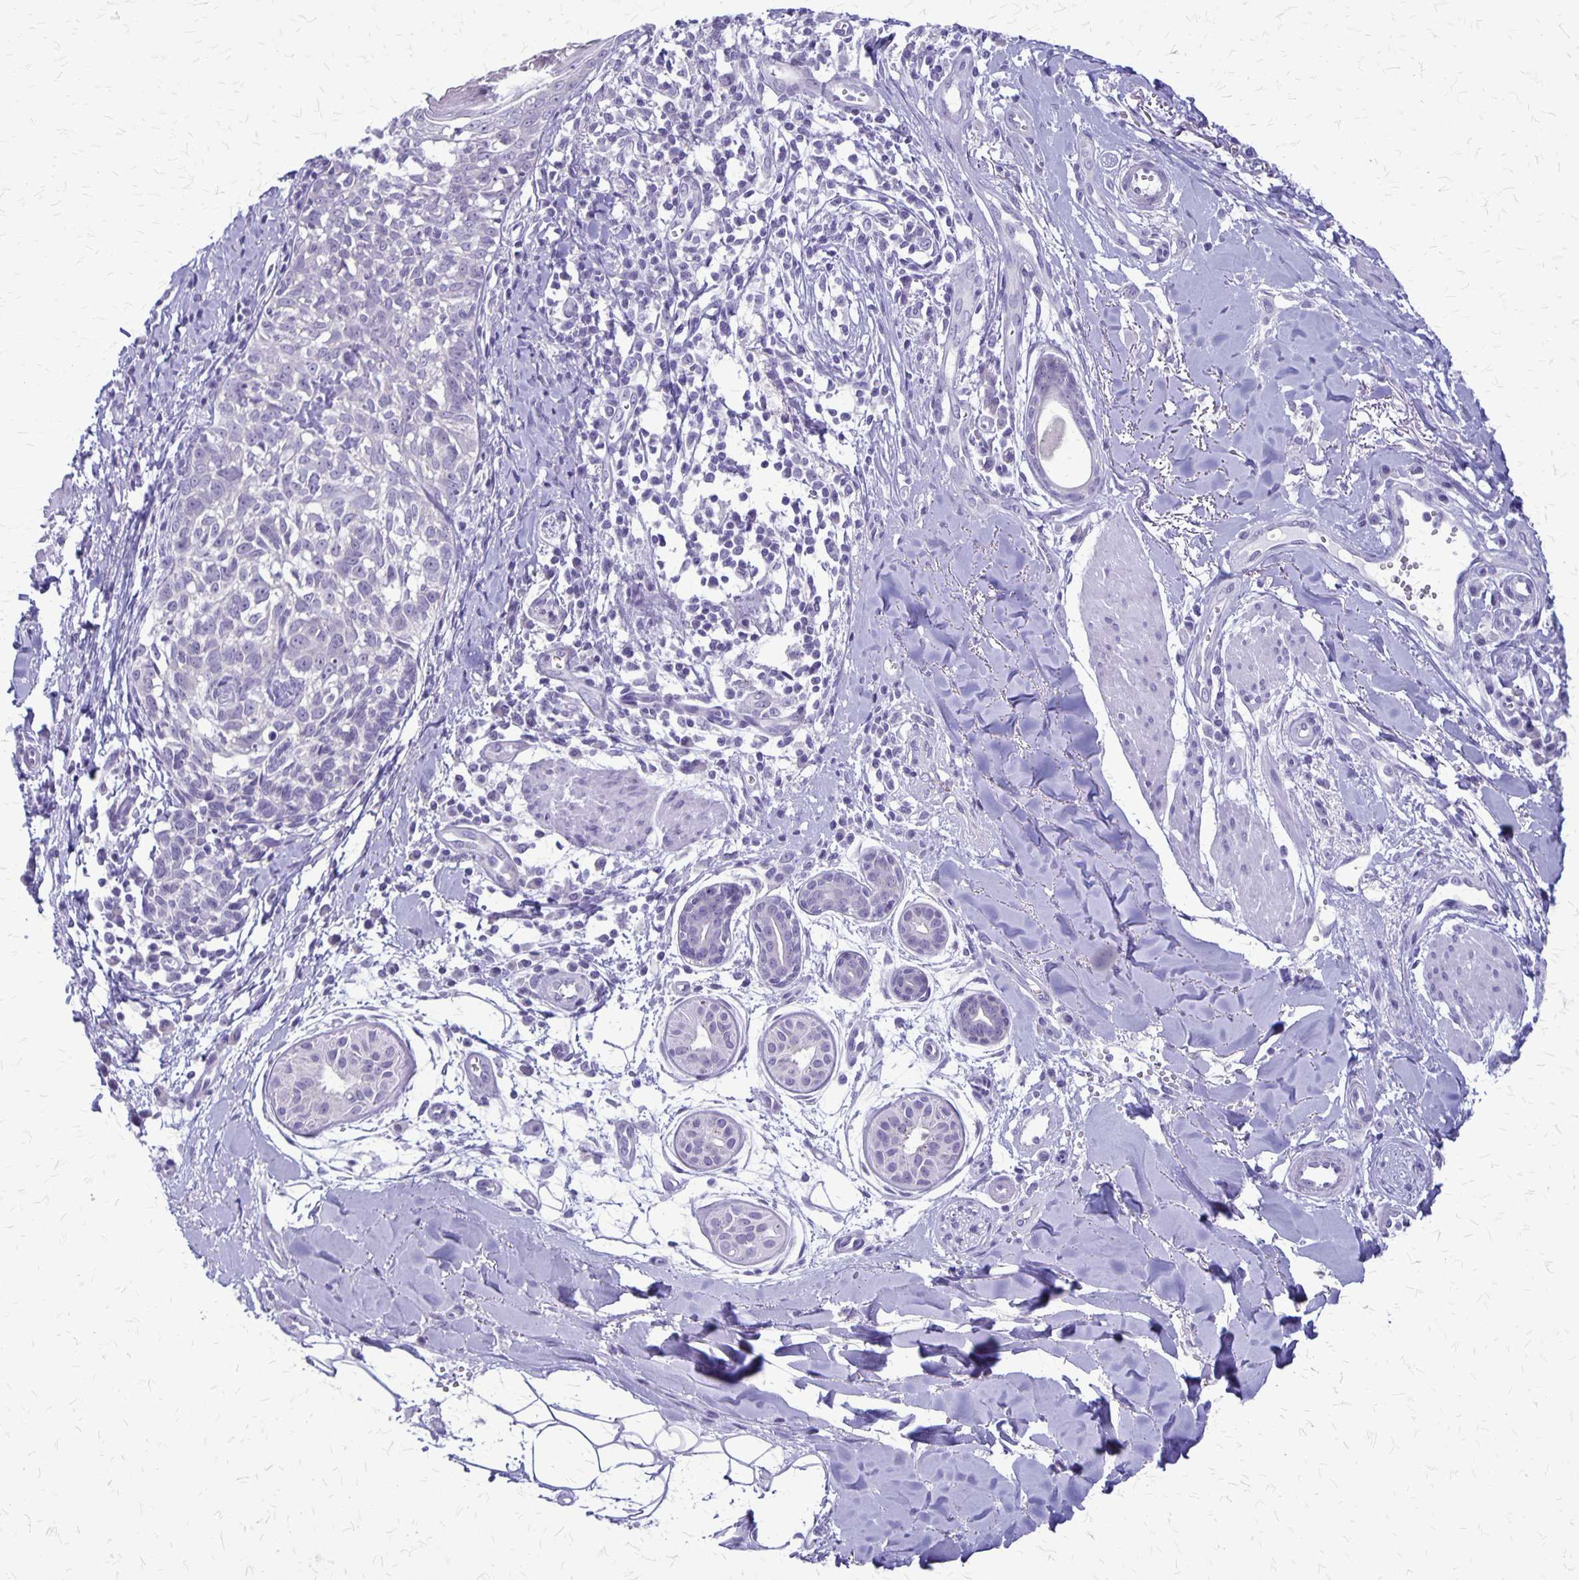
{"staining": {"intensity": "negative", "quantity": "none", "location": "none"}, "tissue": "melanoma", "cell_type": "Tumor cells", "image_type": "cancer", "snomed": [{"axis": "morphology", "description": "Malignant melanoma, NOS"}, {"axis": "topography", "description": "Skin"}], "caption": "Malignant melanoma was stained to show a protein in brown. There is no significant positivity in tumor cells.", "gene": "PLXNB3", "patient": {"sex": "male", "age": 48}}